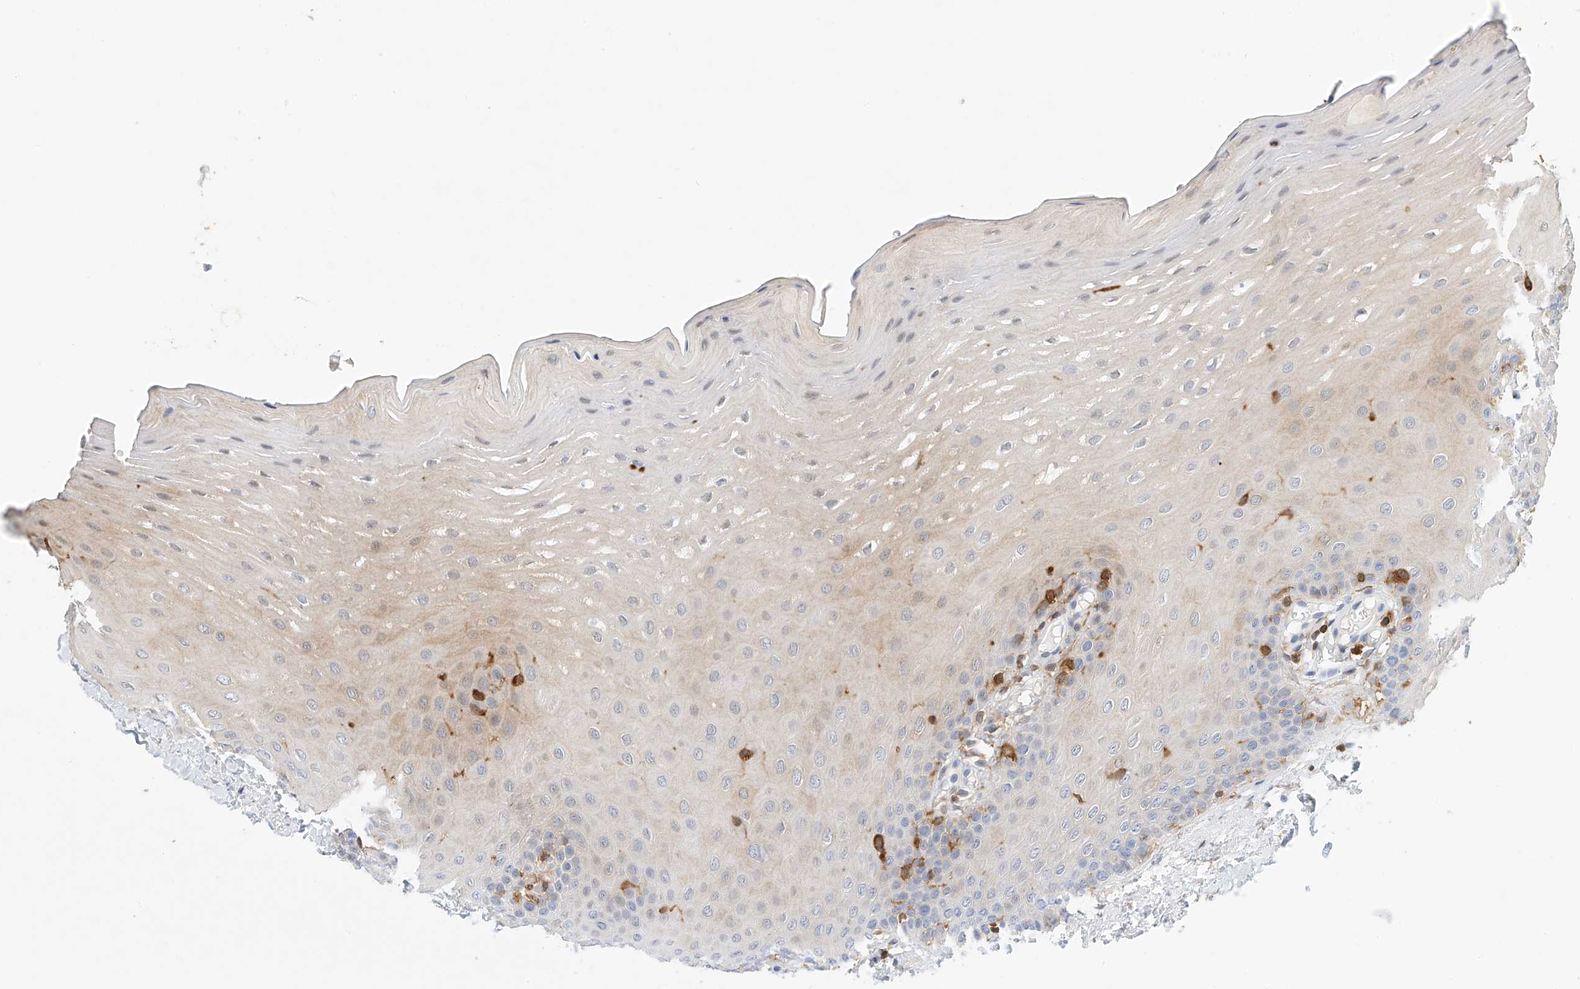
{"staining": {"intensity": "strong", "quantity": "<25%", "location": "cytoplasmic/membranous"}, "tissue": "oral mucosa", "cell_type": "Squamous epithelial cells", "image_type": "normal", "snomed": [{"axis": "morphology", "description": "Normal tissue, NOS"}, {"axis": "topography", "description": "Oral tissue"}], "caption": "The micrograph shows a brown stain indicating the presence of a protein in the cytoplasmic/membranous of squamous epithelial cells in oral mucosa.", "gene": "MICAL1", "patient": {"sex": "female", "age": 39}}